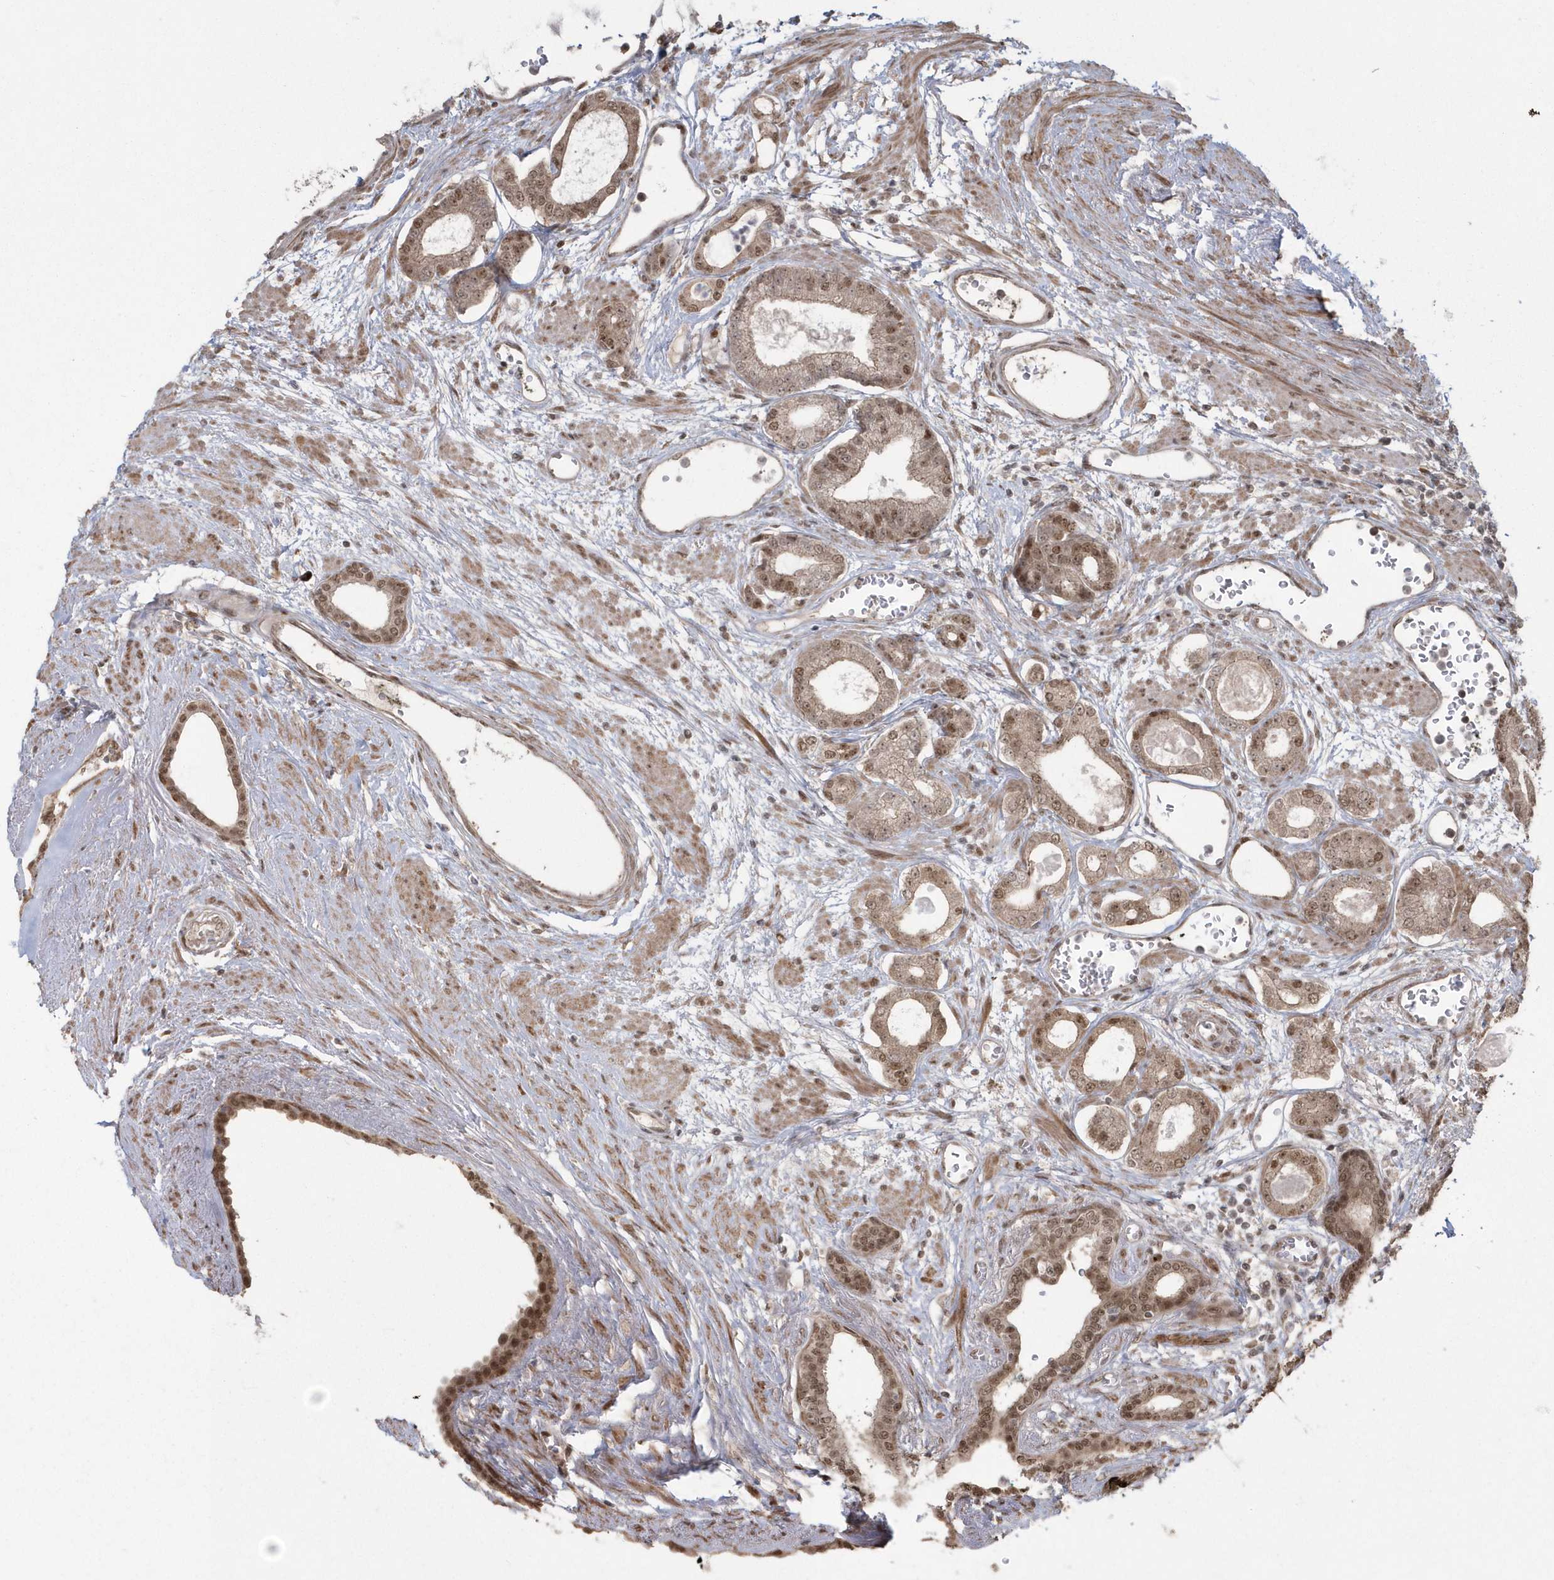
{"staining": {"intensity": "moderate", "quantity": ">75%", "location": "cytoplasmic/membranous,nuclear"}, "tissue": "prostate cancer", "cell_type": "Tumor cells", "image_type": "cancer", "snomed": [{"axis": "morphology", "description": "Adenocarcinoma, Low grade"}, {"axis": "topography", "description": "Prostate"}], "caption": "This is an image of immunohistochemistry (IHC) staining of prostate cancer (low-grade adenocarcinoma), which shows moderate positivity in the cytoplasmic/membranous and nuclear of tumor cells.", "gene": "EPB41L4A", "patient": {"sex": "male", "age": 60}}